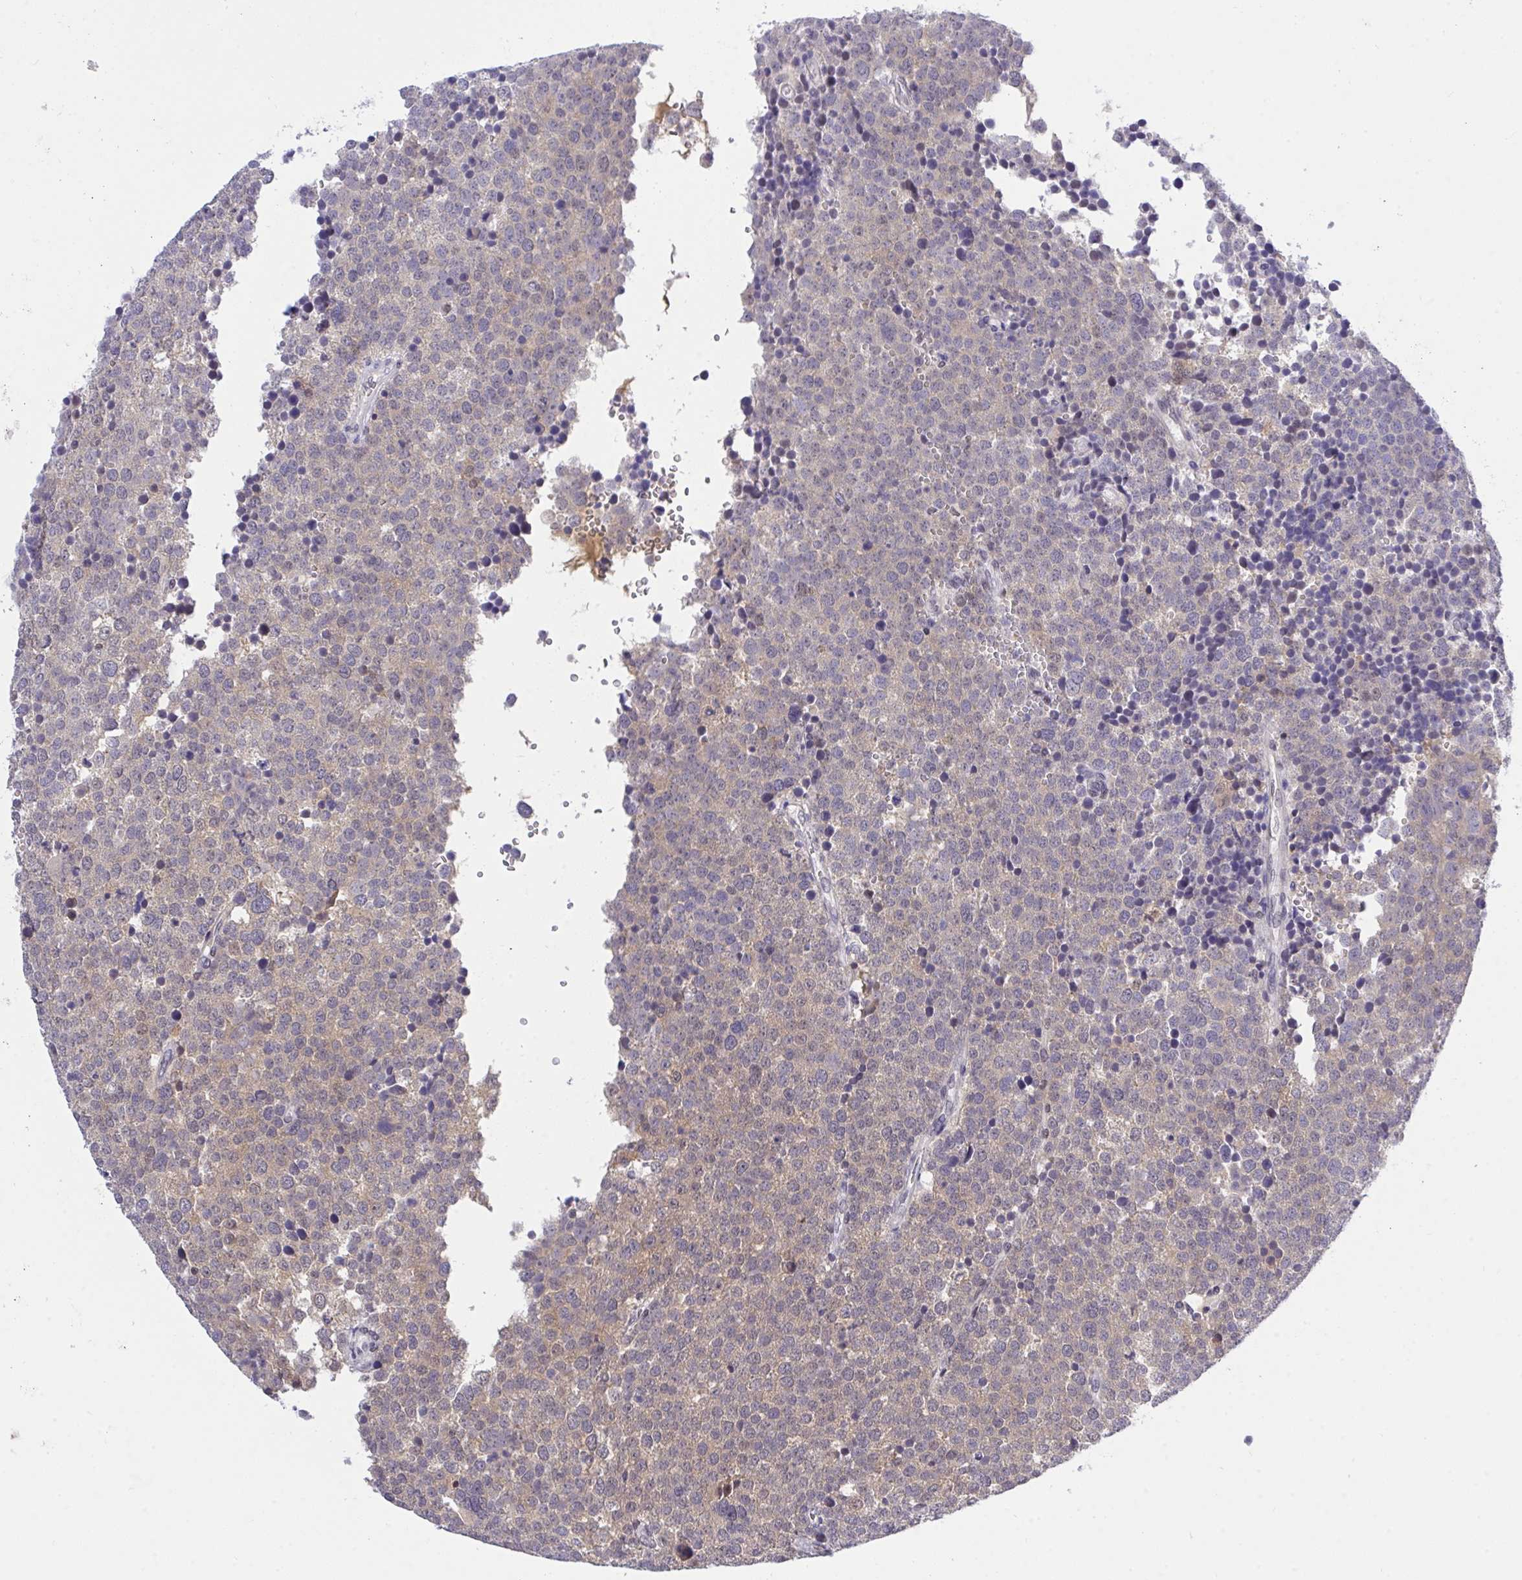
{"staining": {"intensity": "weak", "quantity": "25%-75%", "location": "cytoplasmic/membranous"}, "tissue": "testis cancer", "cell_type": "Tumor cells", "image_type": "cancer", "snomed": [{"axis": "morphology", "description": "Seminoma, NOS"}, {"axis": "topography", "description": "Testis"}], "caption": "DAB immunohistochemical staining of human testis cancer (seminoma) displays weak cytoplasmic/membranous protein expression in about 25%-75% of tumor cells. The protein is stained brown, and the nuclei are stained in blue (DAB (3,3'-diaminobenzidine) IHC with brightfield microscopy, high magnification).", "gene": "THOP1", "patient": {"sex": "male", "age": 71}}